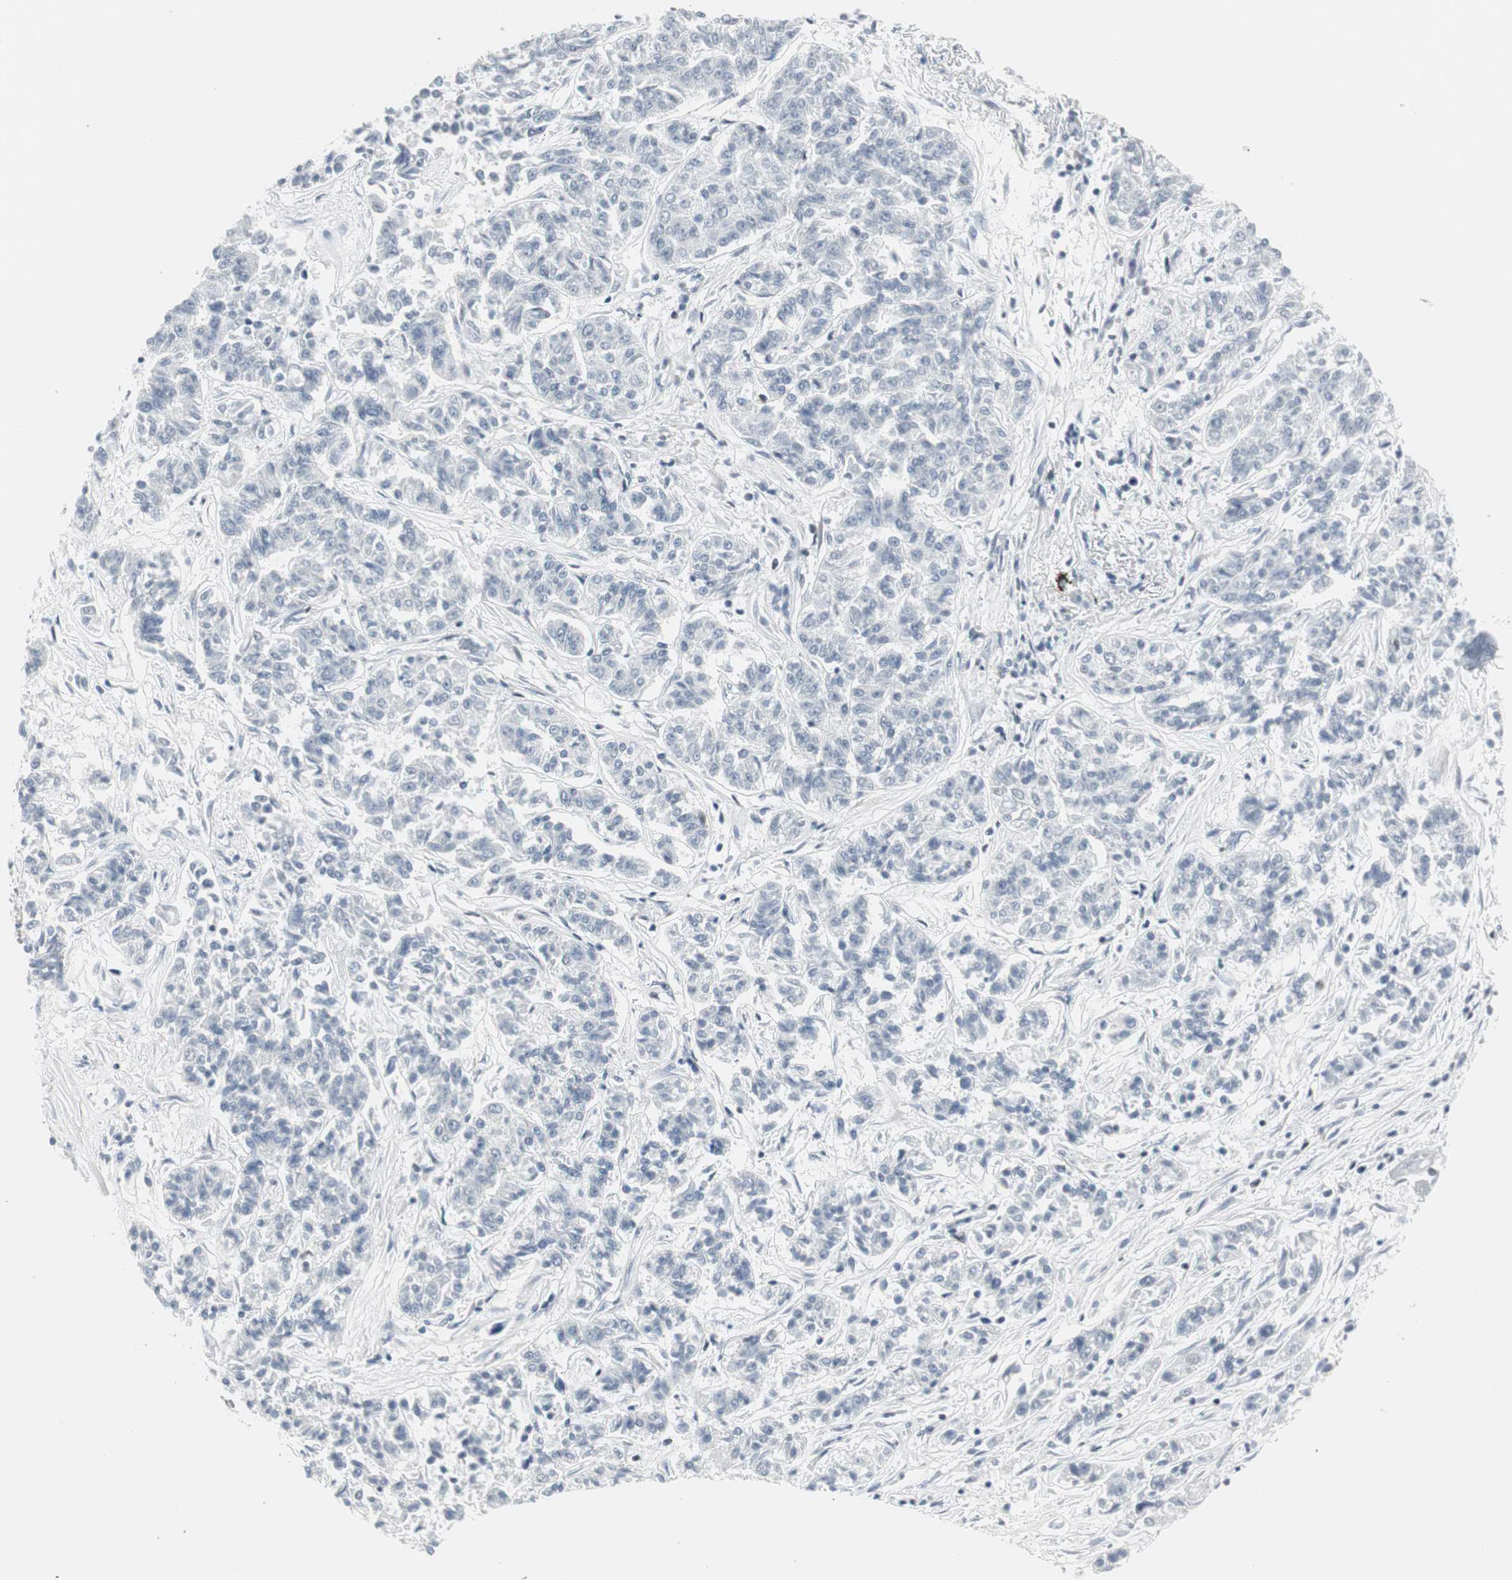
{"staining": {"intensity": "negative", "quantity": "none", "location": "none"}, "tissue": "lung cancer", "cell_type": "Tumor cells", "image_type": "cancer", "snomed": [{"axis": "morphology", "description": "Adenocarcinoma, NOS"}, {"axis": "topography", "description": "Lung"}], "caption": "Tumor cells are negative for brown protein staining in adenocarcinoma (lung).", "gene": "ZBTB7B", "patient": {"sex": "male", "age": 84}}